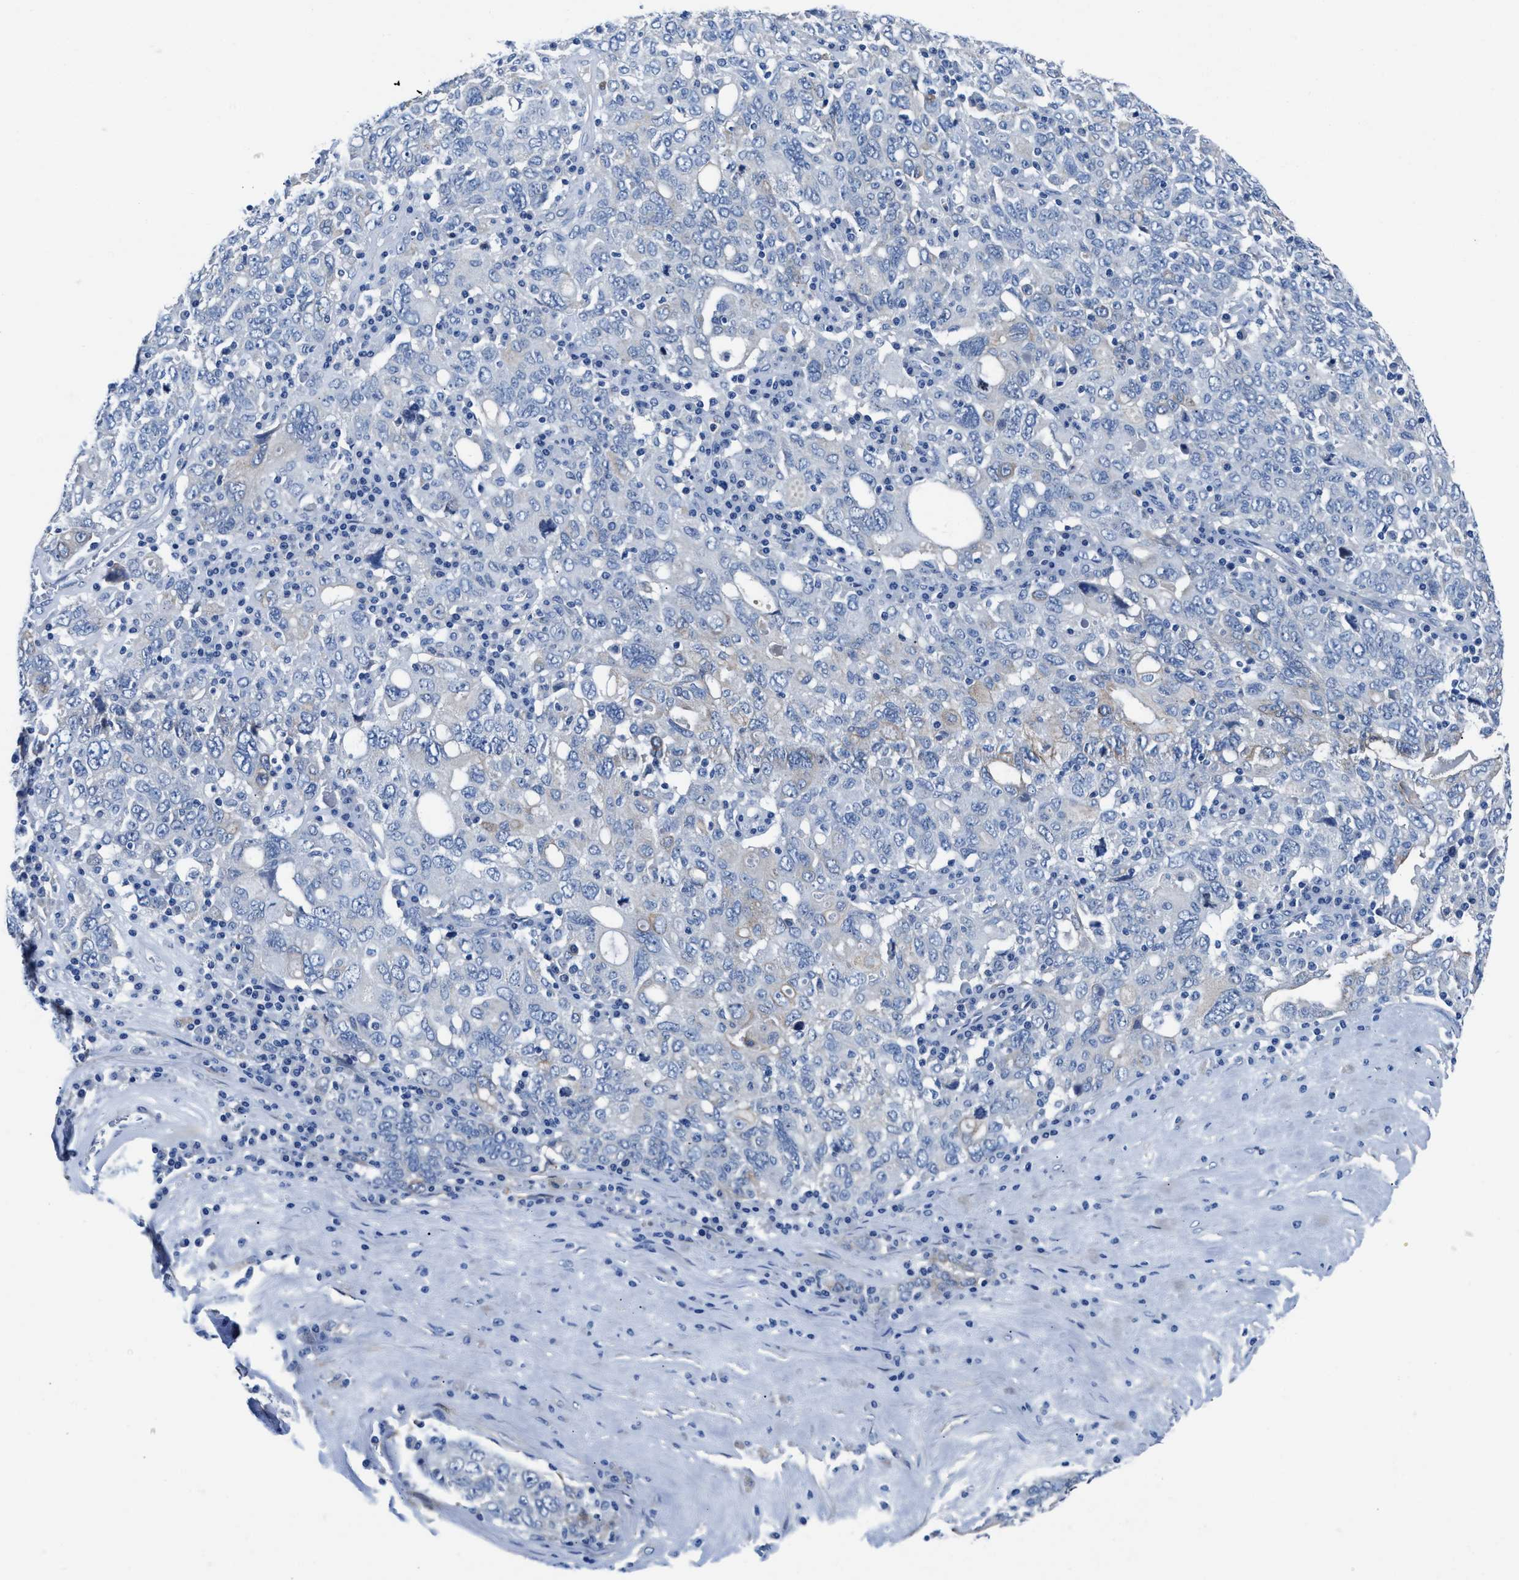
{"staining": {"intensity": "negative", "quantity": "none", "location": "none"}, "tissue": "ovarian cancer", "cell_type": "Tumor cells", "image_type": "cancer", "snomed": [{"axis": "morphology", "description": "Carcinoma, endometroid"}, {"axis": "topography", "description": "Ovary"}], "caption": "Tumor cells are negative for brown protein staining in ovarian endometroid carcinoma. (Stains: DAB immunohistochemistry with hematoxylin counter stain, Microscopy: brightfield microscopy at high magnification).", "gene": "PARG", "patient": {"sex": "female", "age": 62}}